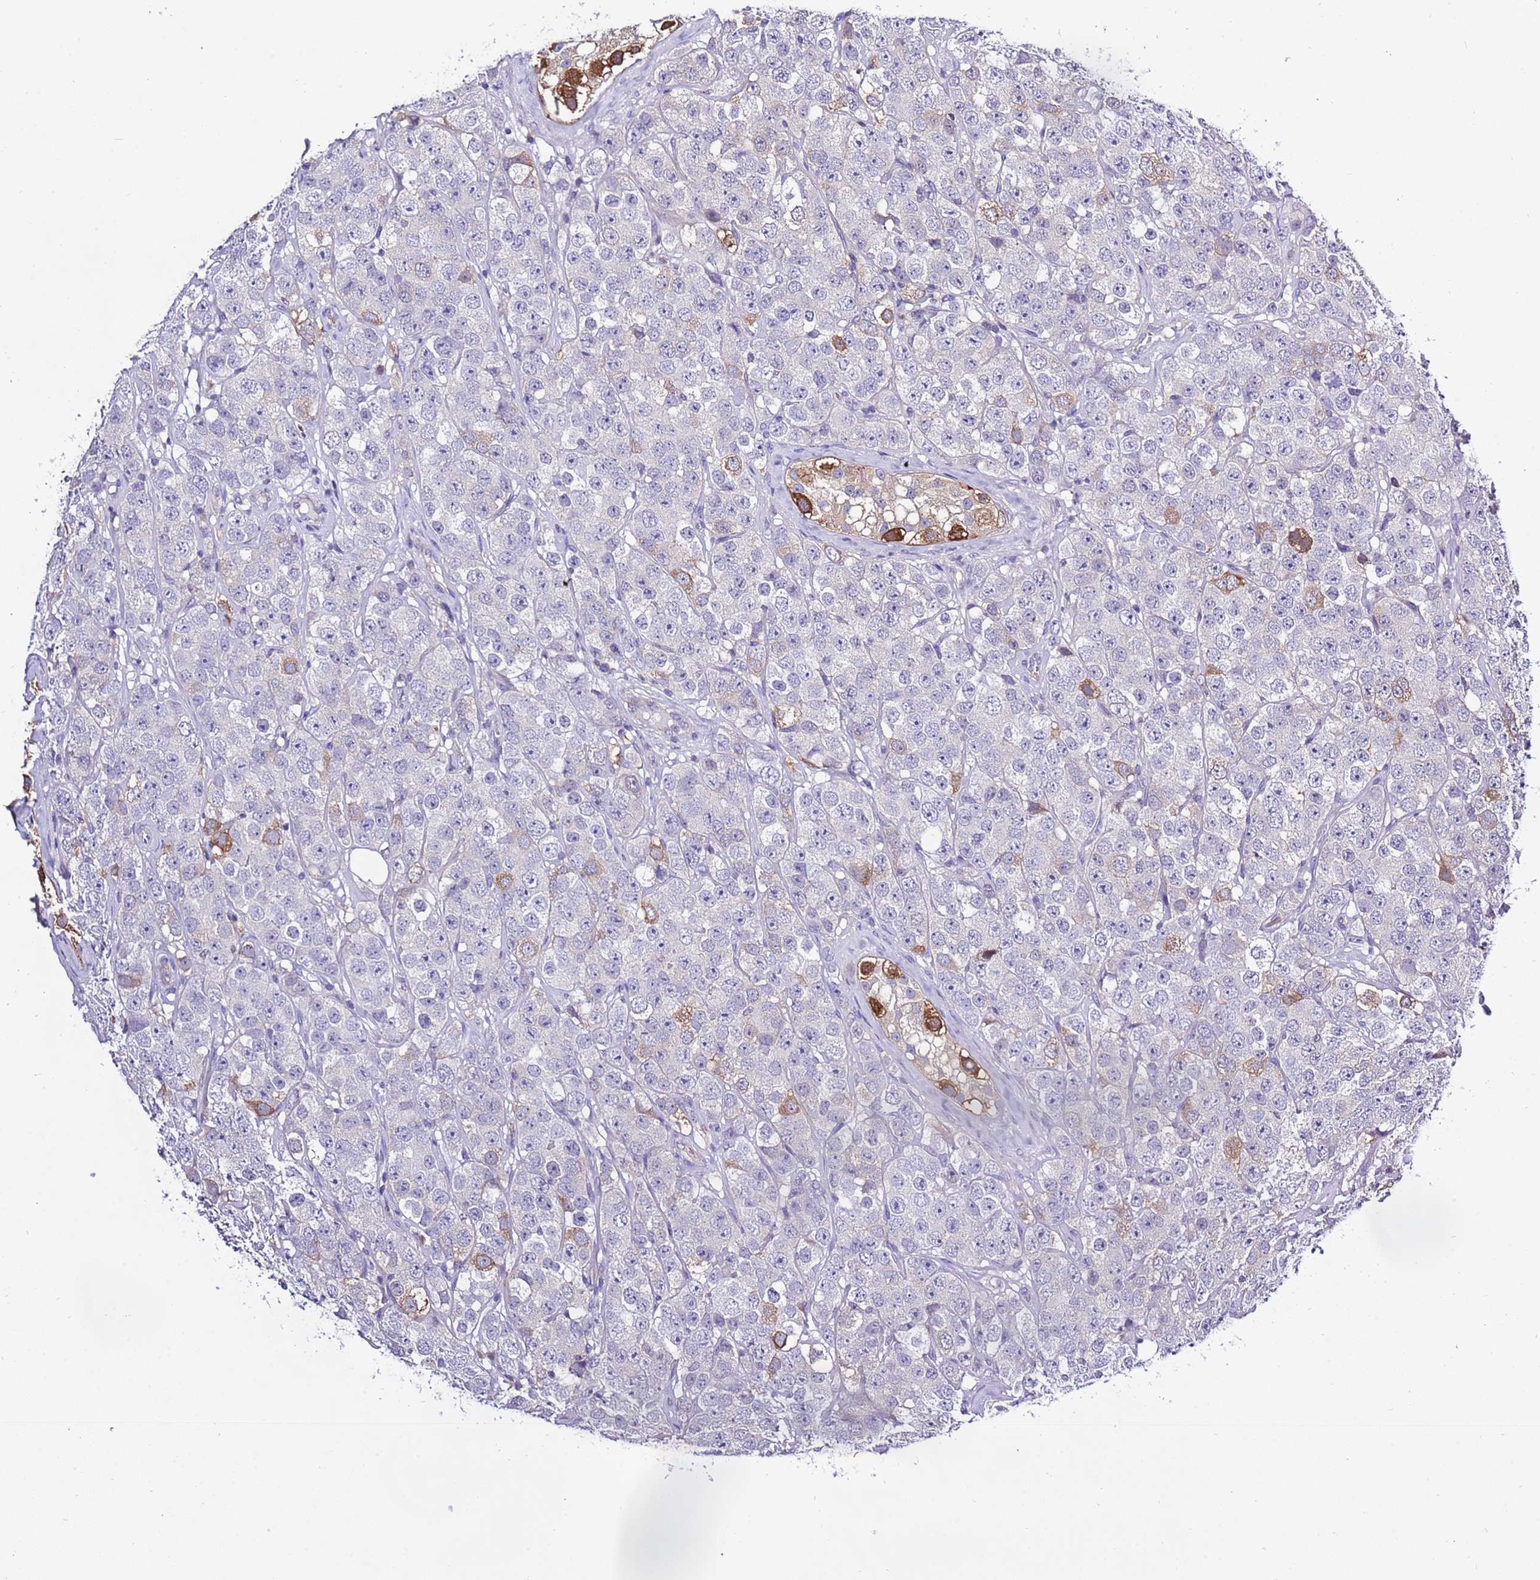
{"staining": {"intensity": "negative", "quantity": "none", "location": "none"}, "tissue": "testis cancer", "cell_type": "Tumor cells", "image_type": "cancer", "snomed": [{"axis": "morphology", "description": "Seminoma, NOS"}, {"axis": "topography", "description": "Testis"}], "caption": "The IHC histopathology image has no significant positivity in tumor cells of testis seminoma tissue.", "gene": "STIP1", "patient": {"sex": "male", "age": 28}}